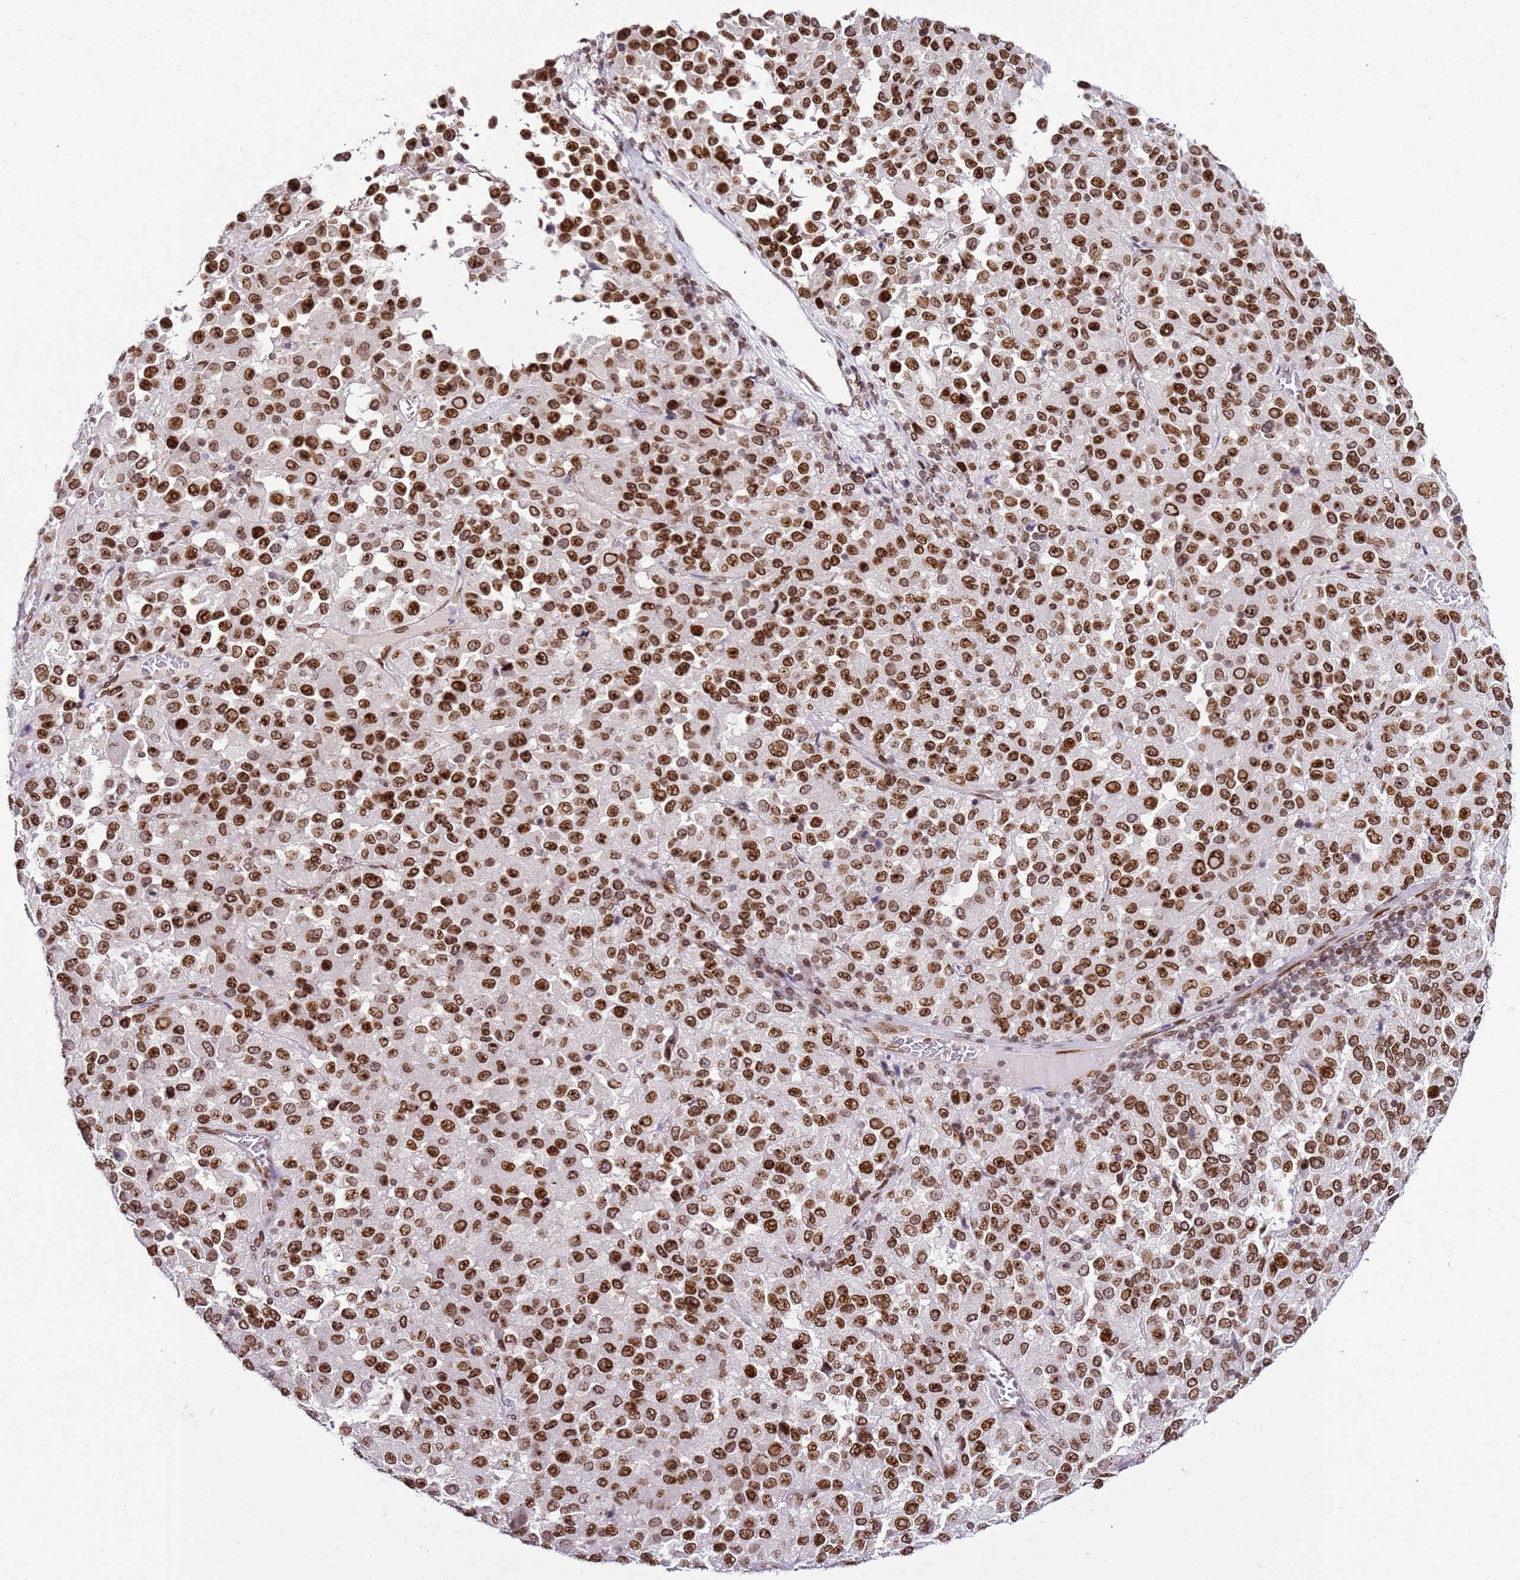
{"staining": {"intensity": "strong", "quantity": ">75%", "location": "cytoplasmic/membranous,nuclear"}, "tissue": "melanoma", "cell_type": "Tumor cells", "image_type": "cancer", "snomed": [{"axis": "morphology", "description": "Malignant melanoma, Metastatic site"}, {"axis": "topography", "description": "Lung"}], "caption": "A brown stain shows strong cytoplasmic/membranous and nuclear positivity of a protein in melanoma tumor cells.", "gene": "POU6F1", "patient": {"sex": "male", "age": 64}}